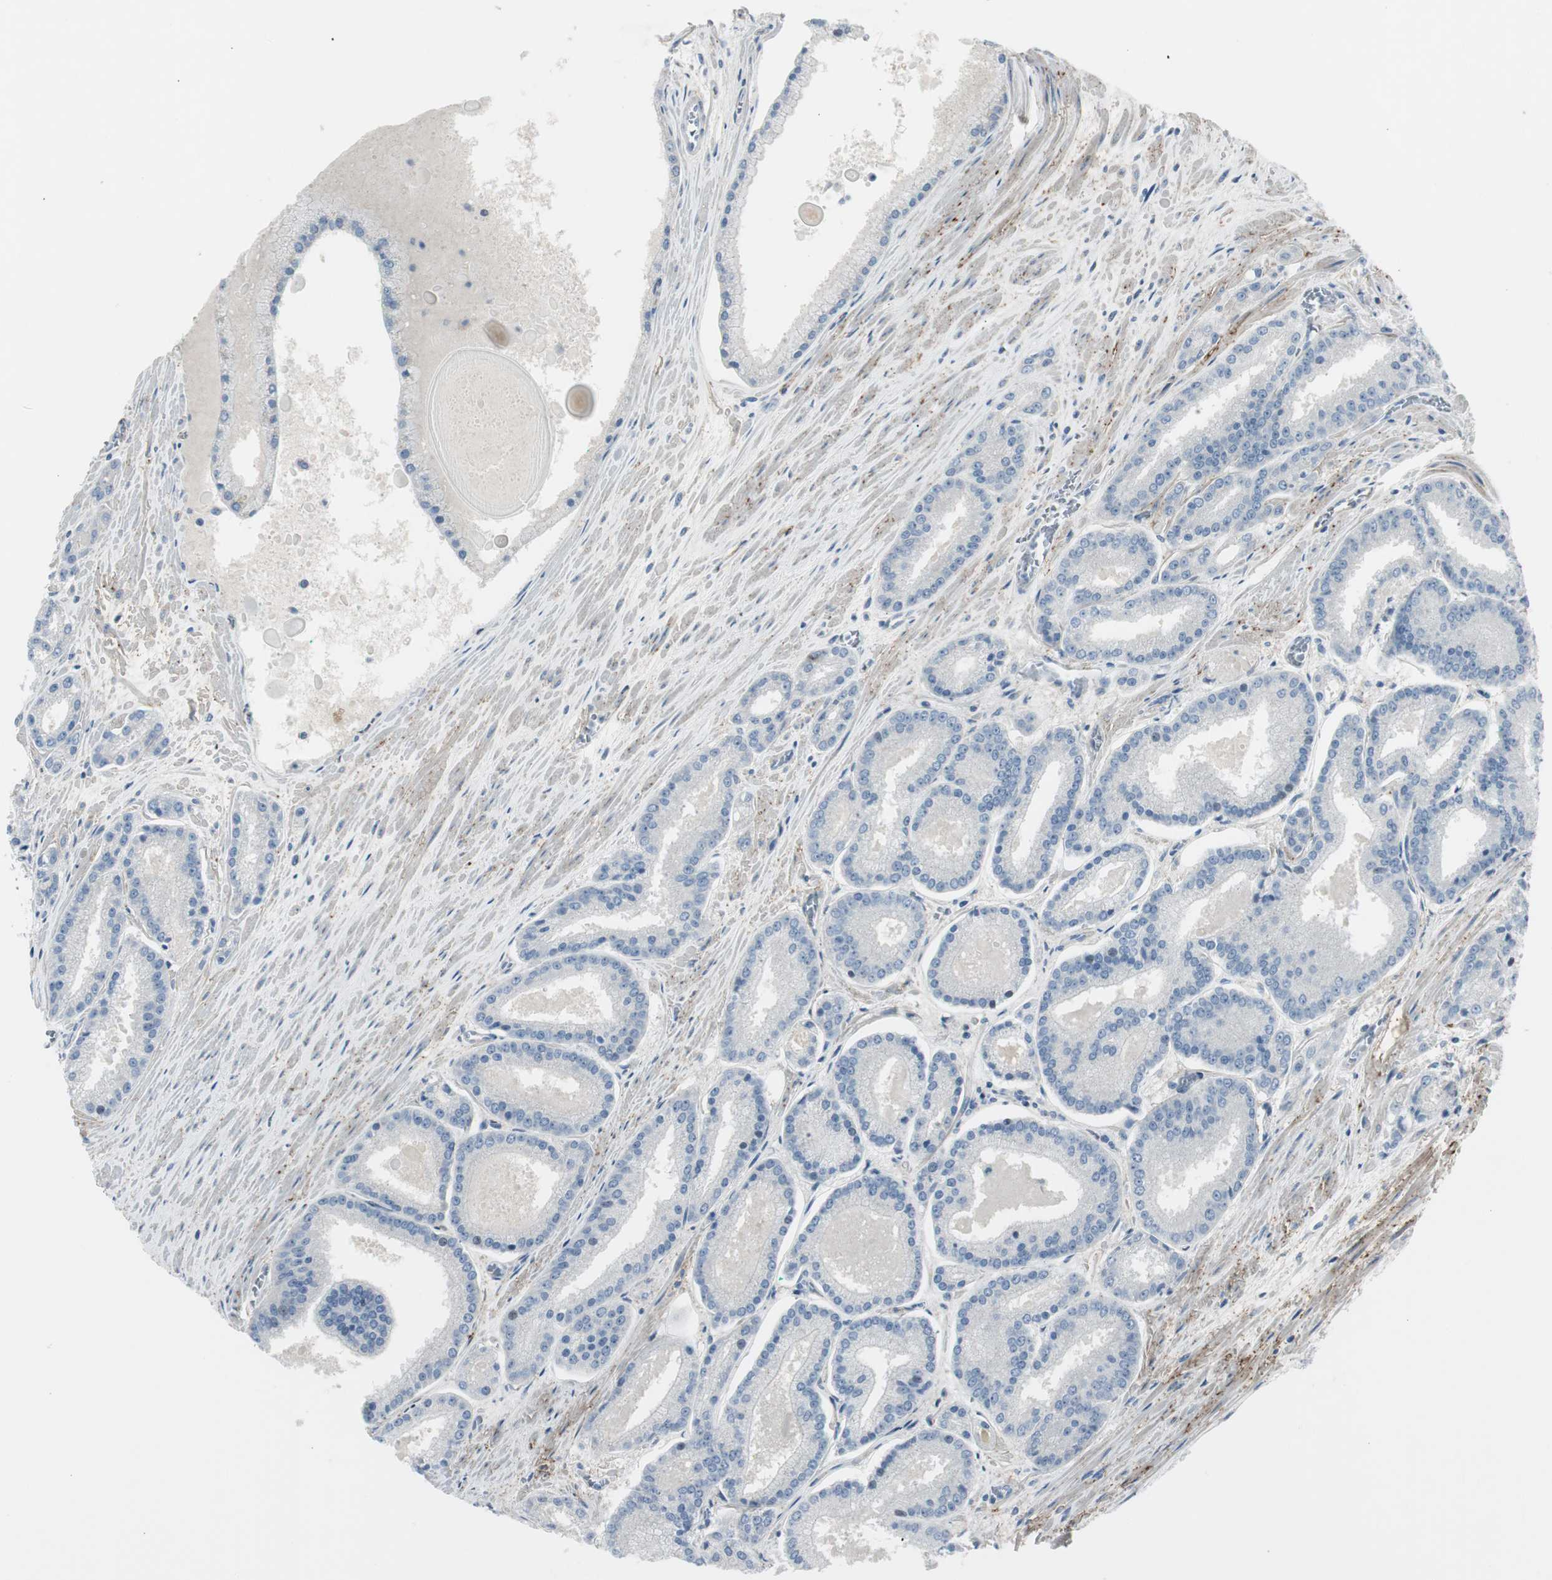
{"staining": {"intensity": "negative", "quantity": "none", "location": "none"}, "tissue": "prostate cancer", "cell_type": "Tumor cells", "image_type": "cancer", "snomed": [{"axis": "morphology", "description": "Adenocarcinoma, Low grade"}, {"axis": "topography", "description": "Prostate"}], "caption": "IHC micrograph of neoplastic tissue: human prostate low-grade adenocarcinoma stained with DAB displays no significant protein expression in tumor cells.", "gene": "CACNA2D1", "patient": {"sex": "male", "age": 59}}